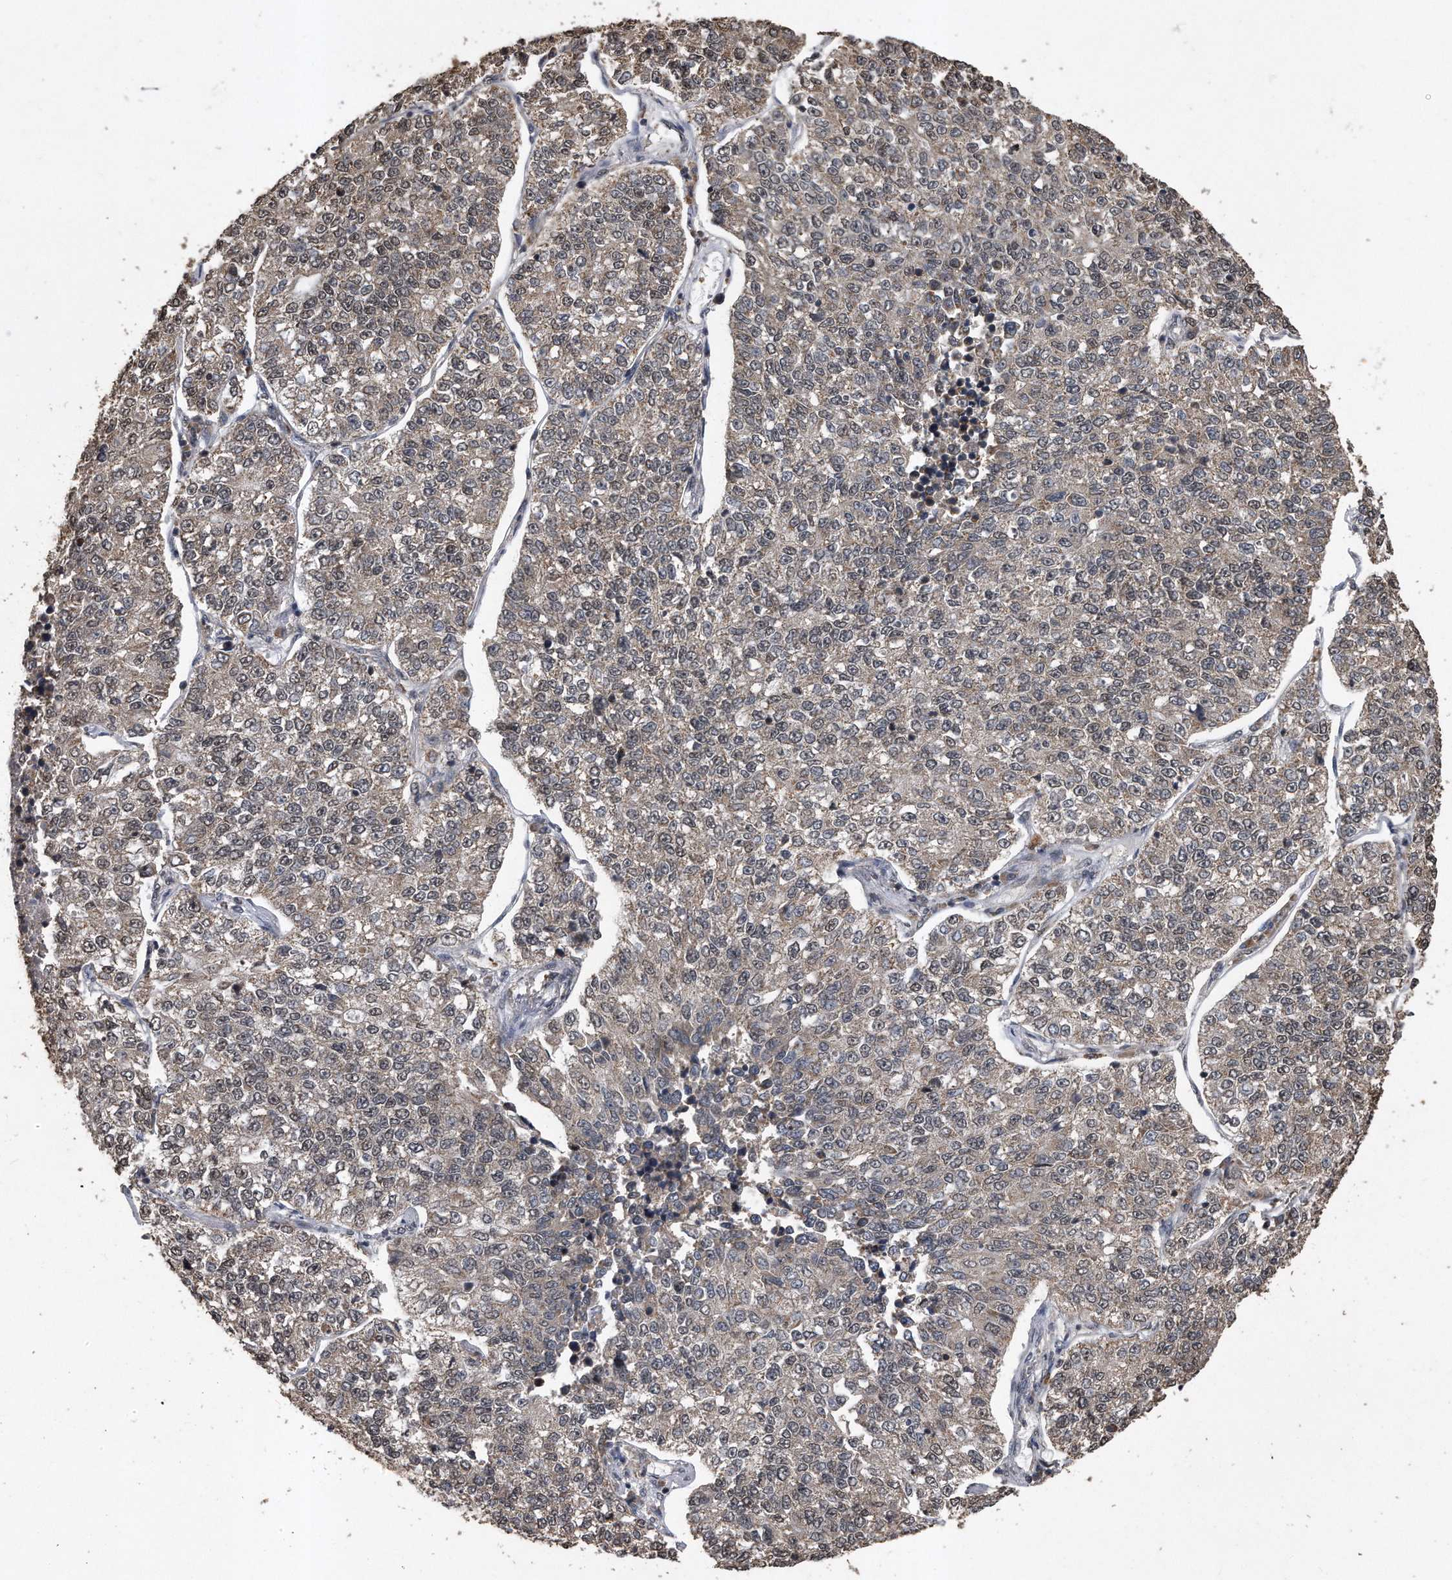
{"staining": {"intensity": "weak", "quantity": "<25%", "location": "cytoplasmic/membranous"}, "tissue": "lung cancer", "cell_type": "Tumor cells", "image_type": "cancer", "snomed": [{"axis": "morphology", "description": "Adenocarcinoma, NOS"}, {"axis": "topography", "description": "Lung"}], "caption": "IHC of lung cancer exhibits no expression in tumor cells.", "gene": "CRYZL1", "patient": {"sex": "male", "age": 49}}